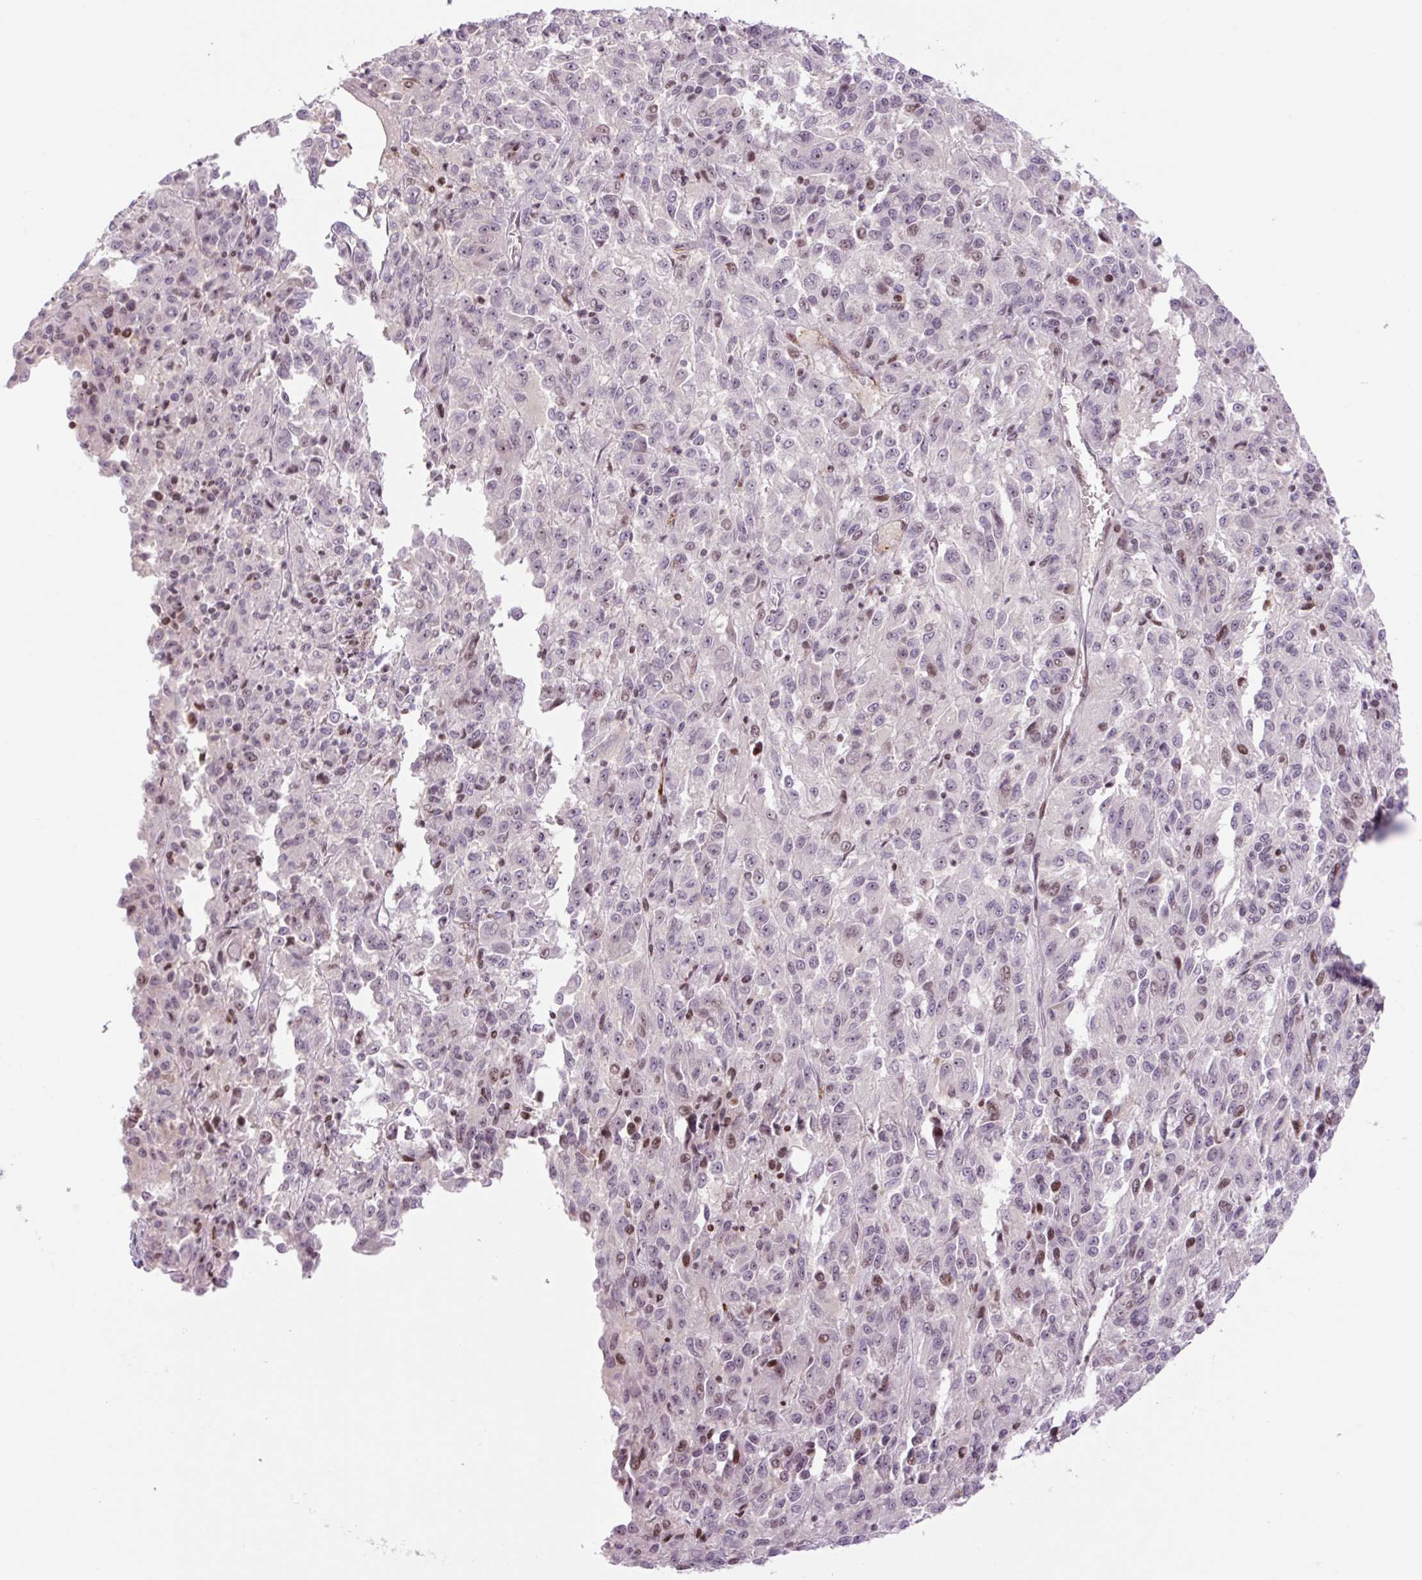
{"staining": {"intensity": "weak", "quantity": "25%-75%", "location": "nuclear"}, "tissue": "melanoma", "cell_type": "Tumor cells", "image_type": "cancer", "snomed": [{"axis": "morphology", "description": "Malignant melanoma, Metastatic site"}, {"axis": "topography", "description": "Lung"}], "caption": "Human malignant melanoma (metastatic site) stained for a protein (brown) demonstrates weak nuclear positive expression in approximately 25%-75% of tumor cells.", "gene": "ZNF417", "patient": {"sex": "male", "age": 64}}